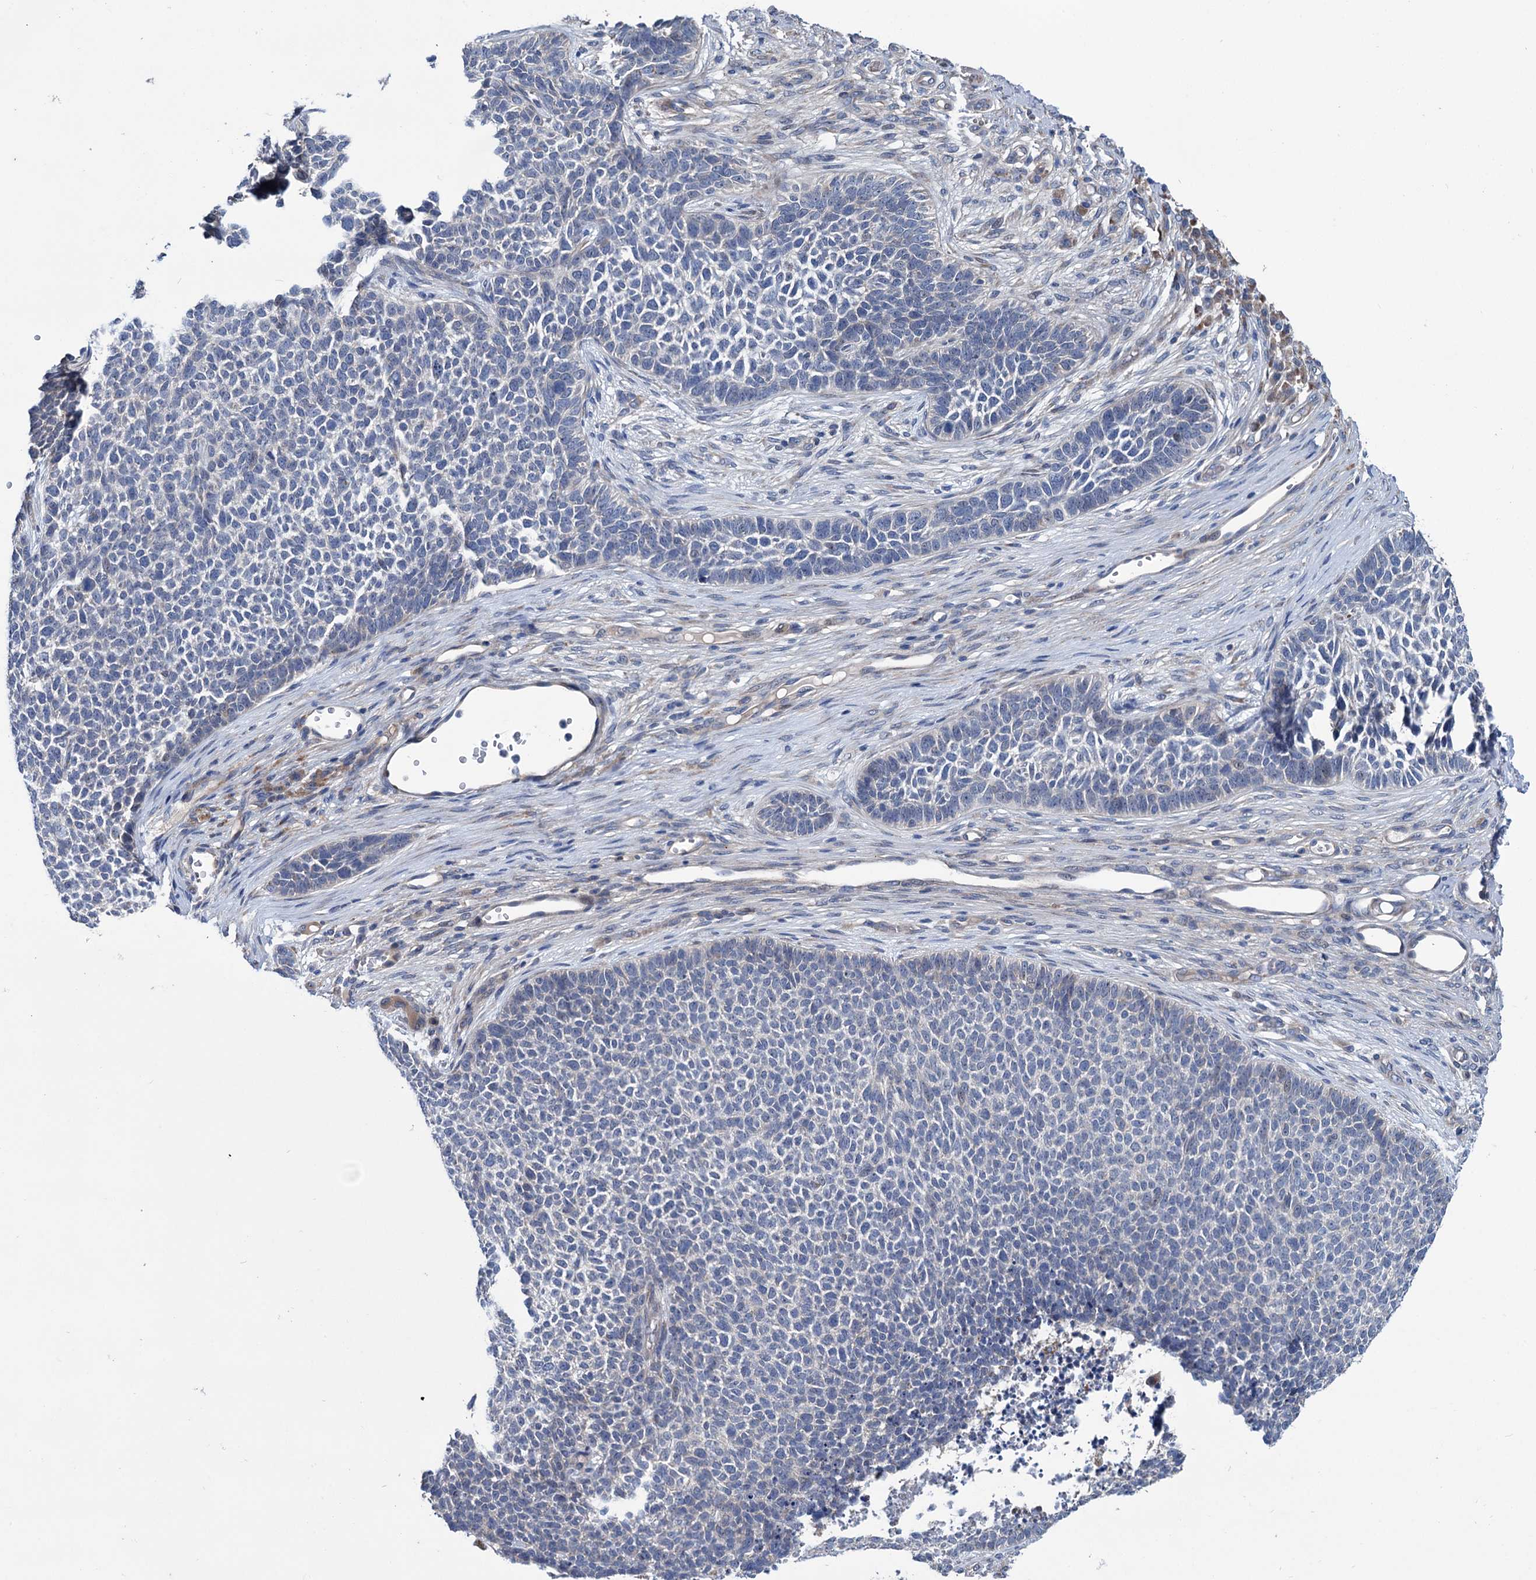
{"staining": {"intensity": "negative", "quantity": "none", "location": "none"}, "tissue": "skin cancer", "cell_type": "Tumor cells", "image_type": "cancer", "snomed": [{"axis": "morphology", "description": "Basal cell carcinoma"}, {"axis": "topography", "description": "Skin"}], "caption": "High power microscopy micrograph of an immunohistochemistry image of skin basal cell carcinoma, revealing no significant staining in tumor cells. Brightfield microscopy of immunohistochemistry stained with DAB (brown) and hematoxylin (blue), captured at high magnification.", "gene": "EYA4", "patient": {"sex": "female", "age": 84}}